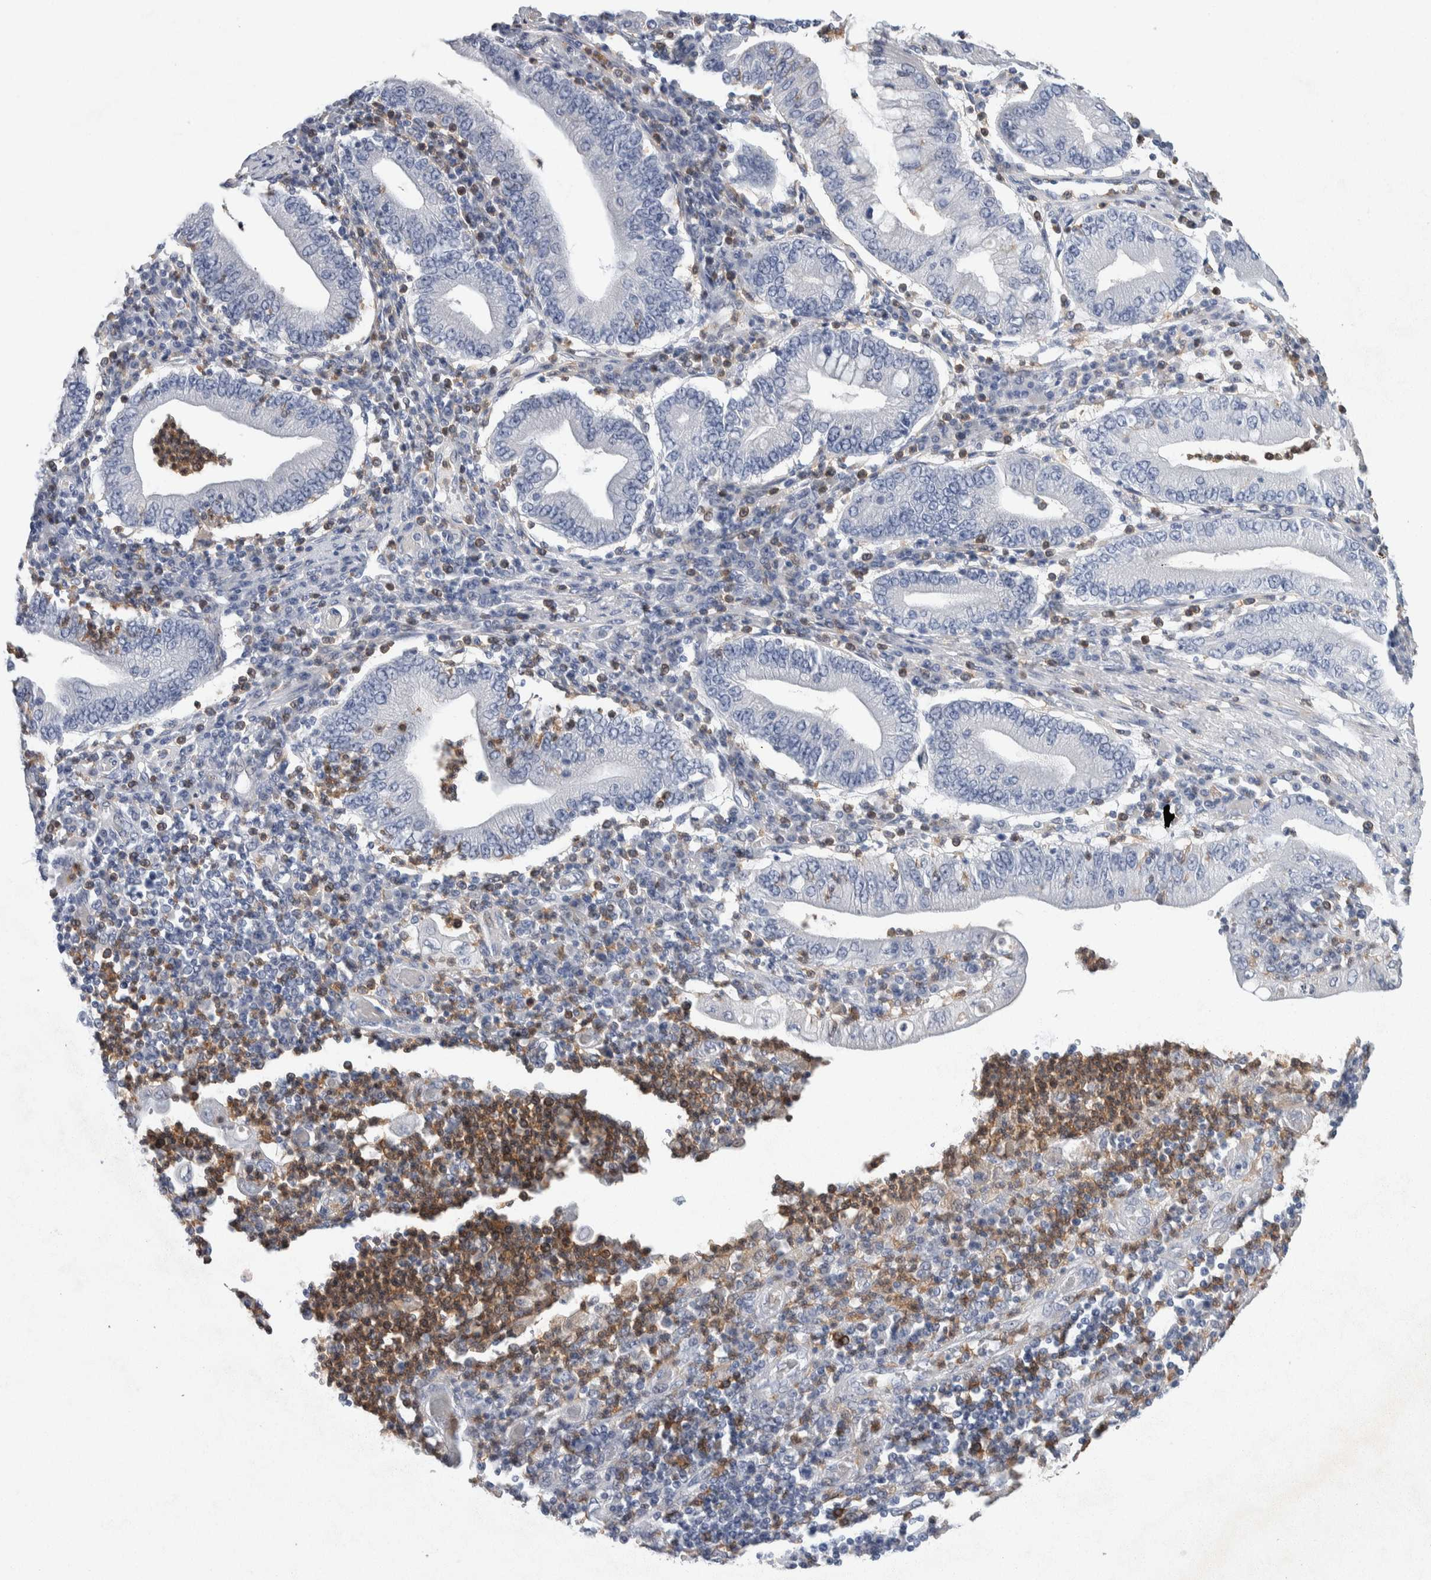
{"staining": {"intensity": "negative", "quantity": "none", "location": "none"}, "tissue": "stomach cancer", "cell_type": "Tumor cells", "image_type": "cancer", "snomed": [{"axis": "morphology", "description": "Normal tissue, NOS"}, {"axis": "morphology", "description": "Adenocarcinoma, NOS"}, {"axis": "topography", "description": "Esophagus"}, {"axis": "topography", "description": "Stomach, upper"}, {"axis": "topography", "description": "Peripheral nerve tissue"}], "caption": "The immunohistochemistry (IHC) image has no significant positivity in tumor cells of adenocarcinoma (stomach) tissue. Brightfield microscopy of immunohistochemistry (IHC) stained with DAB (brown) and hematoxylin (blue), captured at high magnification.", "gene": "NCF2", "patient": {"sex": "male", "age": 62}}